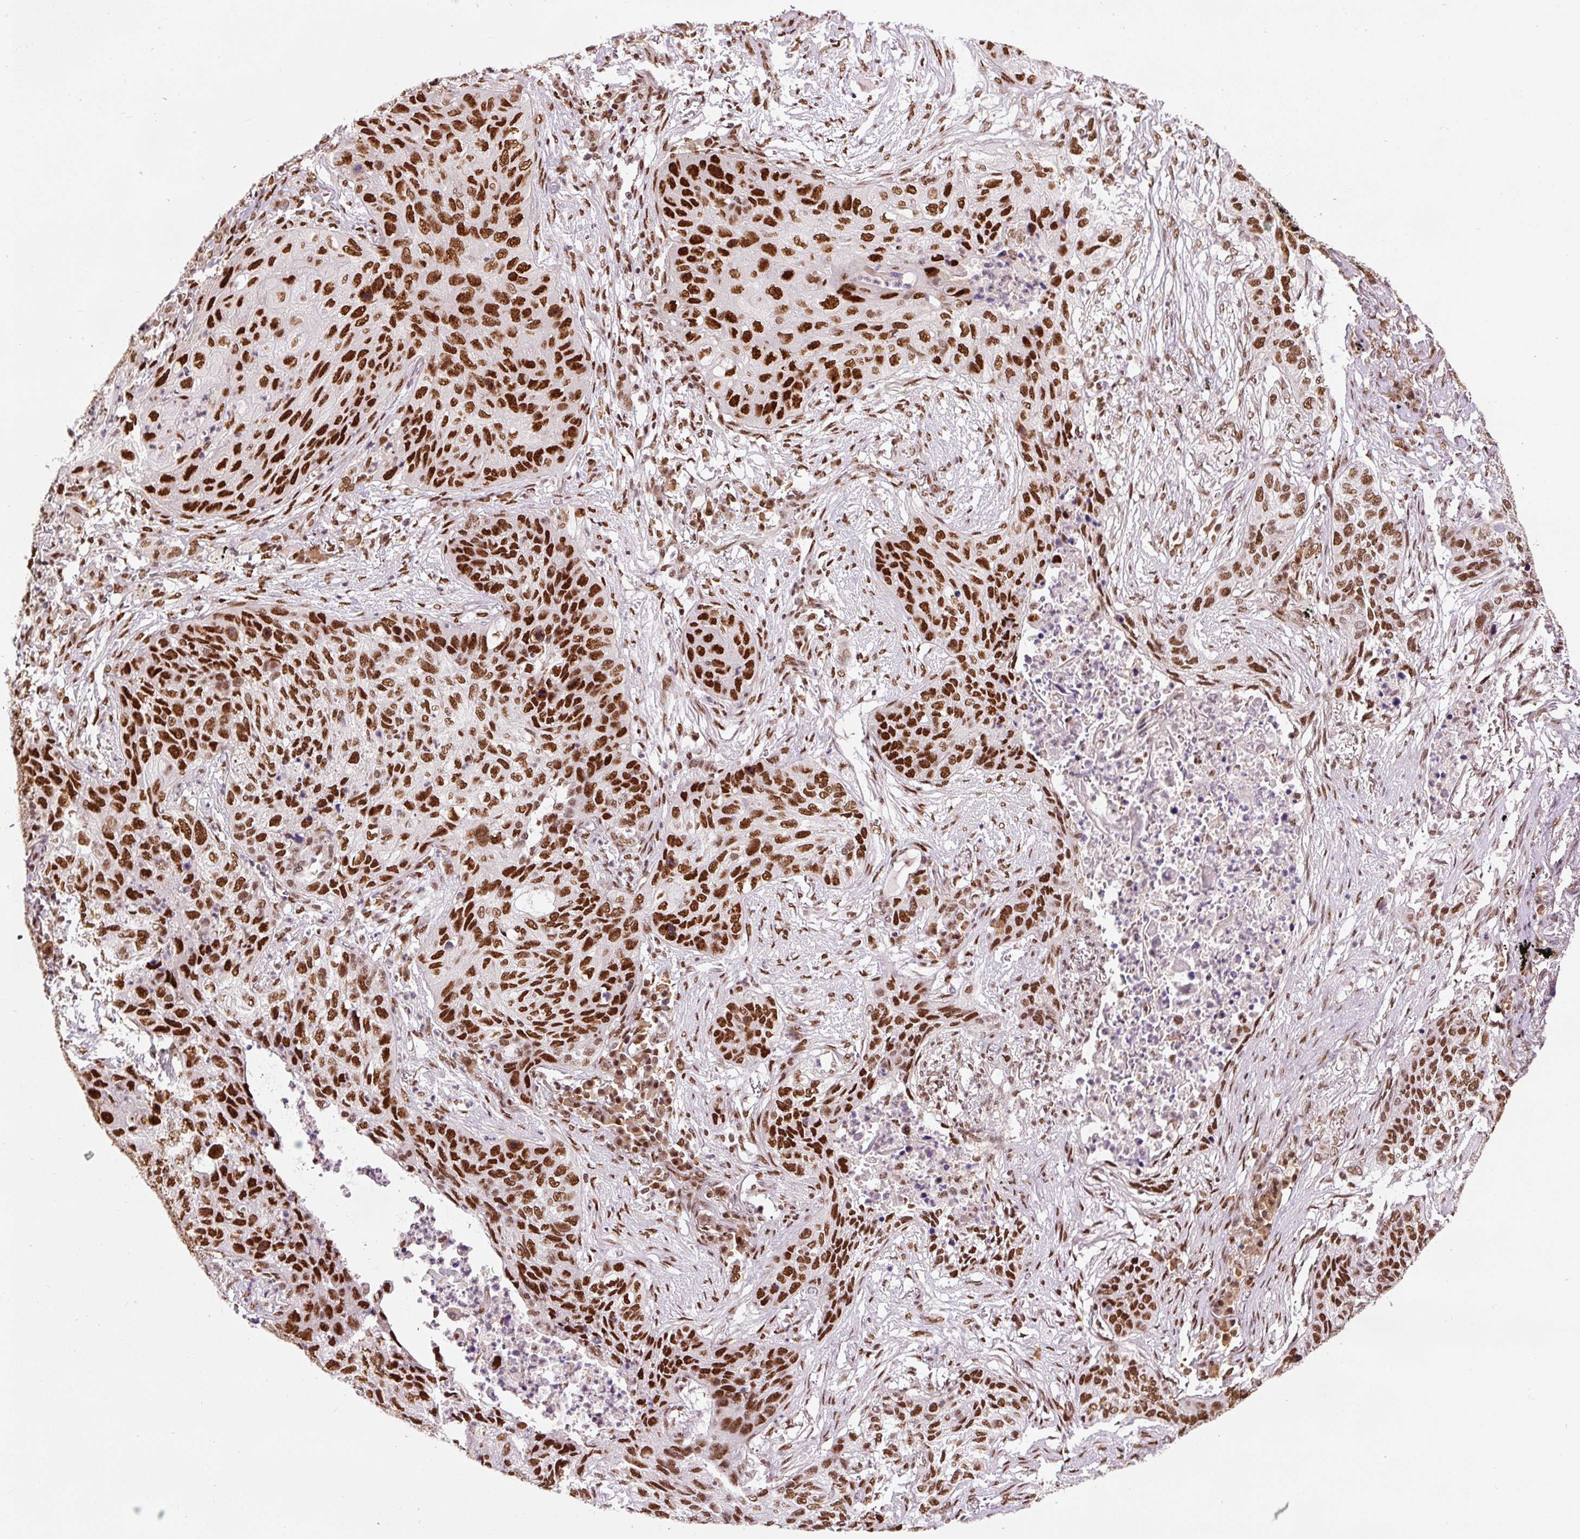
{"staining": {"intensity": "strong", "quantity": ">75%", "location": "nuclear"}, "tissue": "lung cancer", "cell_type": "Tumor cells", "image_type": "cancer", "snomed": [{"axis": "morphology", "description": "Squamous cell carcinoma, NOS"}, {"axis": "topography", "description": "Lung"}], "caption": "Protein staining by IHC shows strong nuclear expression in approximately >75% of tumor cells in lung cancer (squamous cell carcinoma). (IHC, brightfield microscopy, high magnification).", "gene": "HNRNPC", "patient": {"sex": "female", "age": 63}}